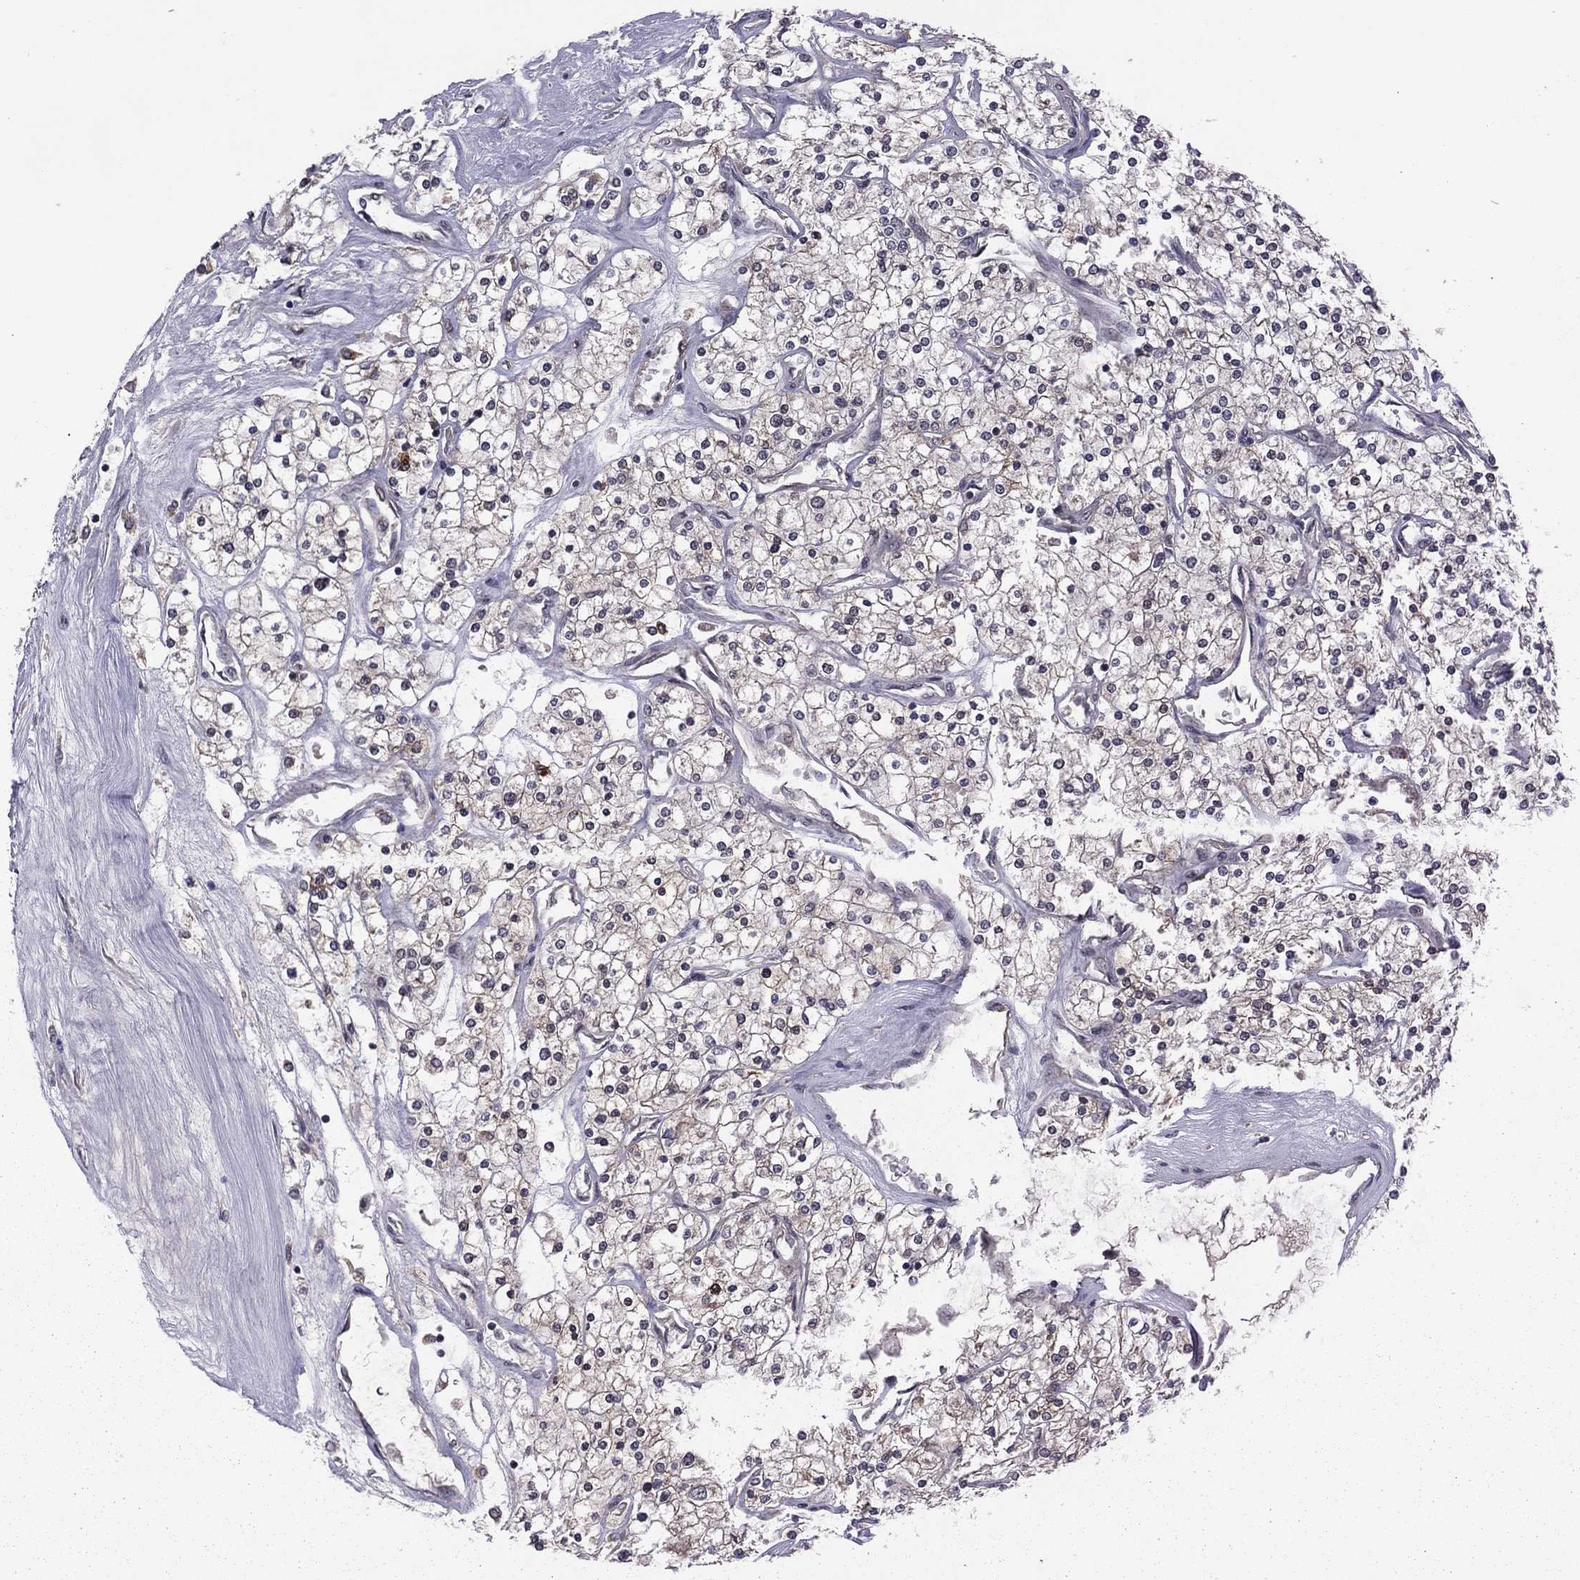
{"staining": {"intensity": "moderate", "quantity": "<25%", "location": "cytoplasmic/membranous"}, "tissue": "renal cancer", "cell_type": "Tumor cells", "image_type": "cancer", "snomed": [{"axis": "morphology", "description": "Adenocarcinoma, NOS"}, {"axis": "topography", "description": "Kidney"}], "caption": "Immunohistochemistry photomicrograph of neoplastic tissue: renal cancer (adenocarcinoma) stained using IHC exhibits low levels of moderate protein expression localized specifically in the cytoplasmic/membranous of tumor cells, appearing as a cytoplasmic/membranous brown color.", "gene": "GPAA1", "patient": {"sex": "male", "age": 80}}